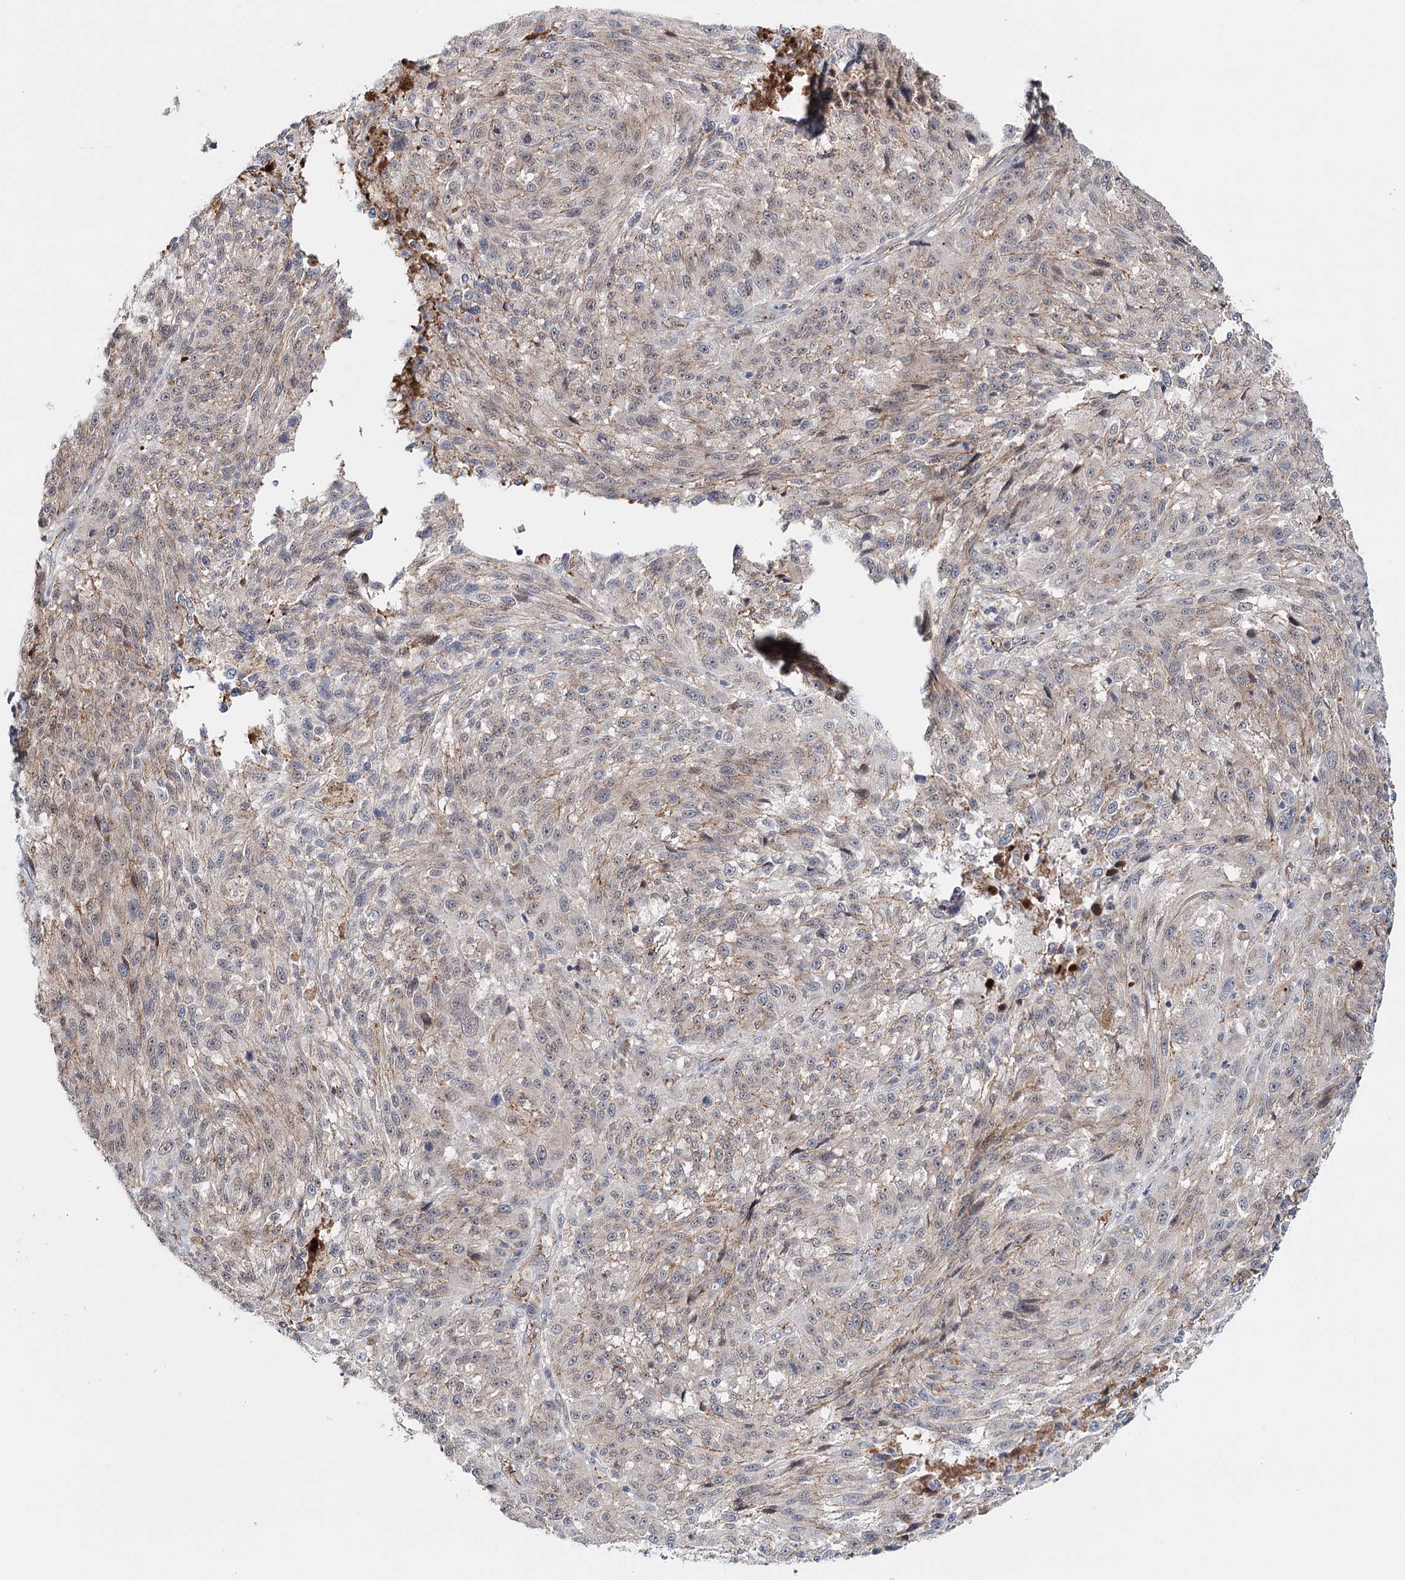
{"staining": {"intensity": "weak", "quantity": "<25%", "location": "cytoplasmic/membranous"}, "tissue": "melanoma", "cell_type": "Tumor cells", "image_type": "cancer", "snomed": [{"axis": "morphology", "description": "Malignant melanoma, NOS"}, {"axis": "topography", "description": "Skin"}], "caption": "Histopathology image shows no significant protein expression in tumor cells of malignant melanoma.", "gene": "PKP4", "patient": {"sex": "male", "age": 53}}